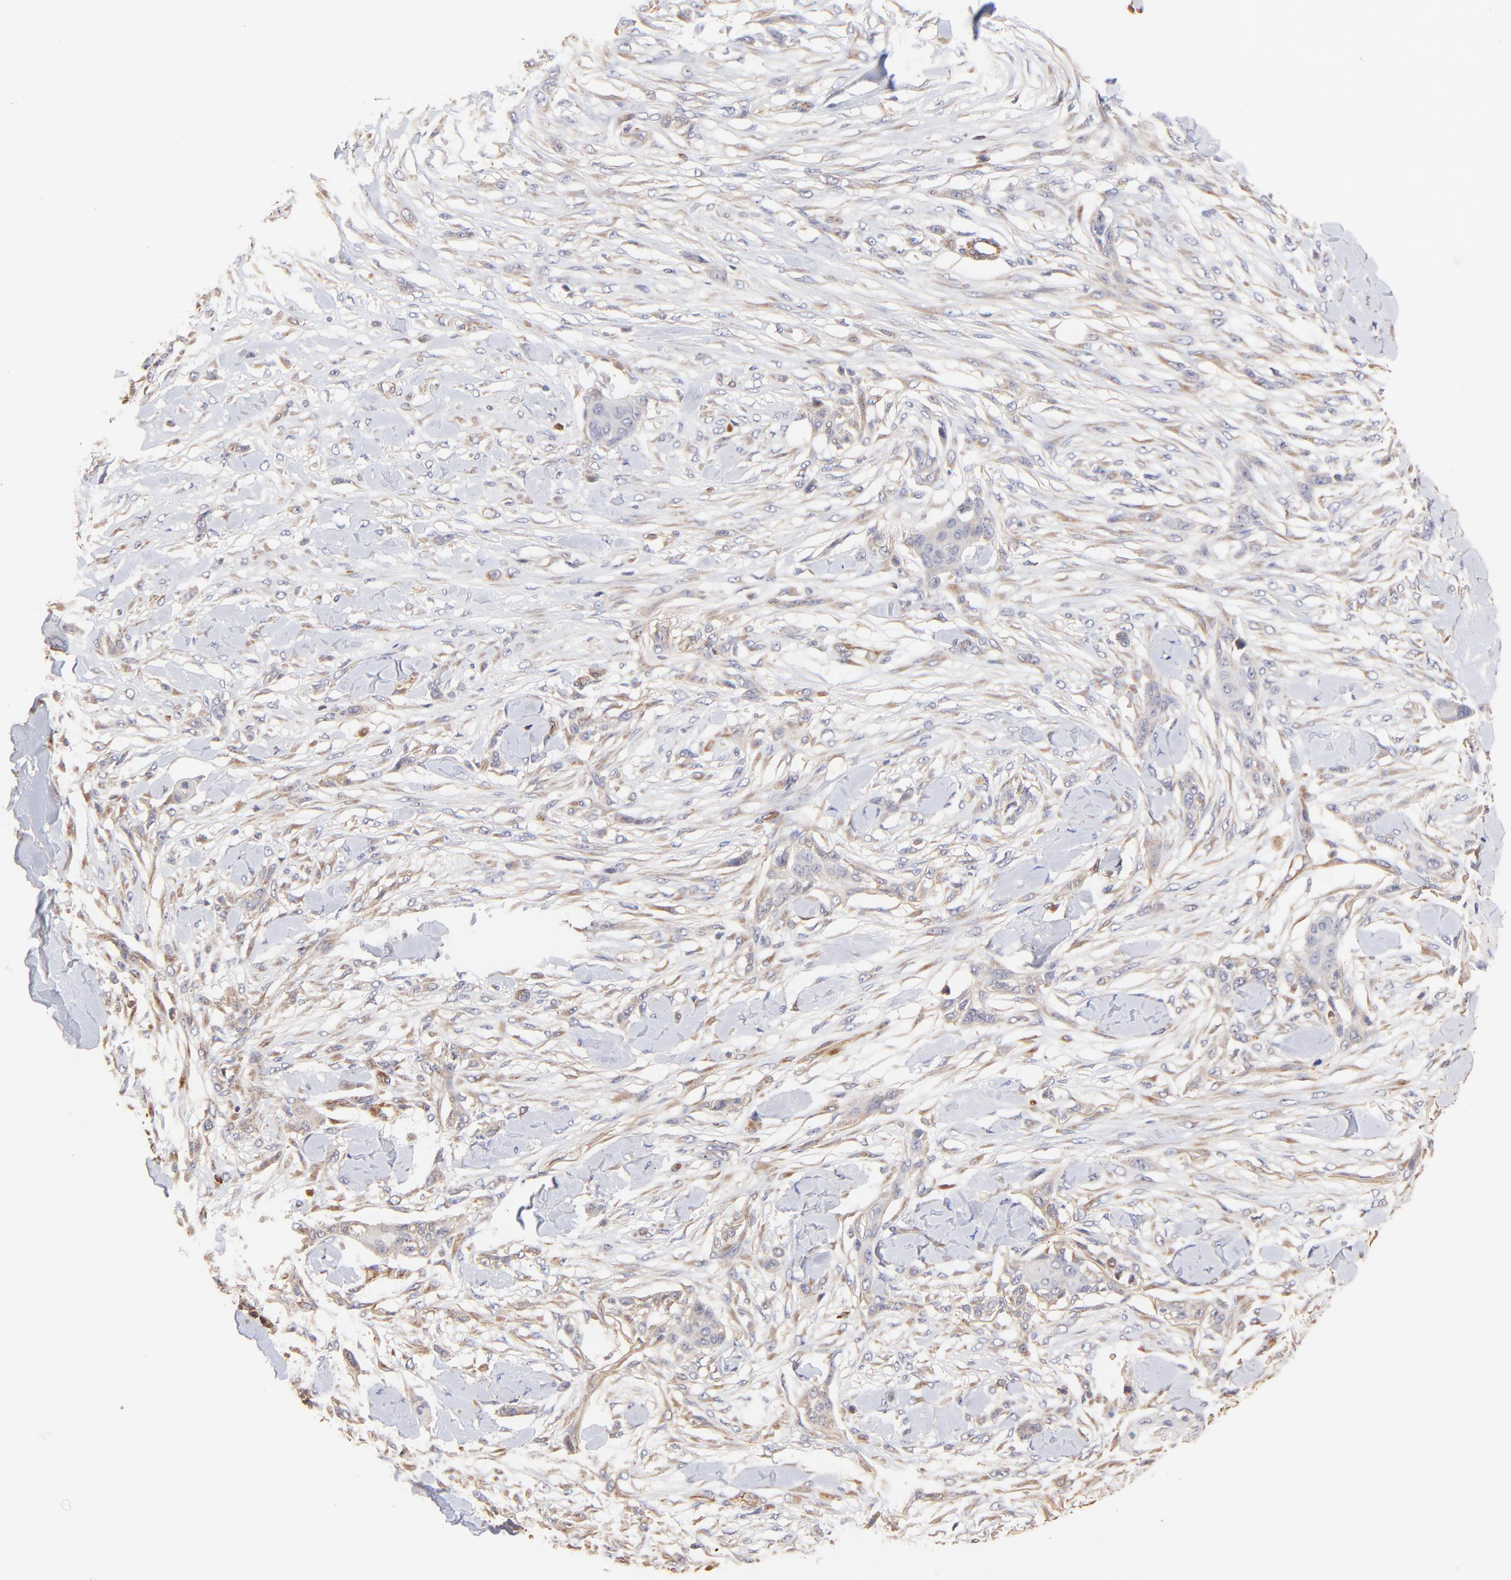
{"staining": {"intensity": "weak", "quantity": "<25%", "location": "cytoplasmic/membranous"}, "tissue": "skin cancer", "cell_type": "Tumor cells", "image_type": "cancer", "snomed": [{"axis": "morphology", "description": "Squamous cell carcinoma, NOS"}, {"axis": "topography", "description": "Skin"}], "caption": "The micrograph reveals no significant staining in tumor cells of skin cancer. (DAB (3,3'-diaminobenzidine) IHC with hematoxylin counter stain).", "gene": "TNFAIP3", "patient": {"sex": "female", "age": 59}}